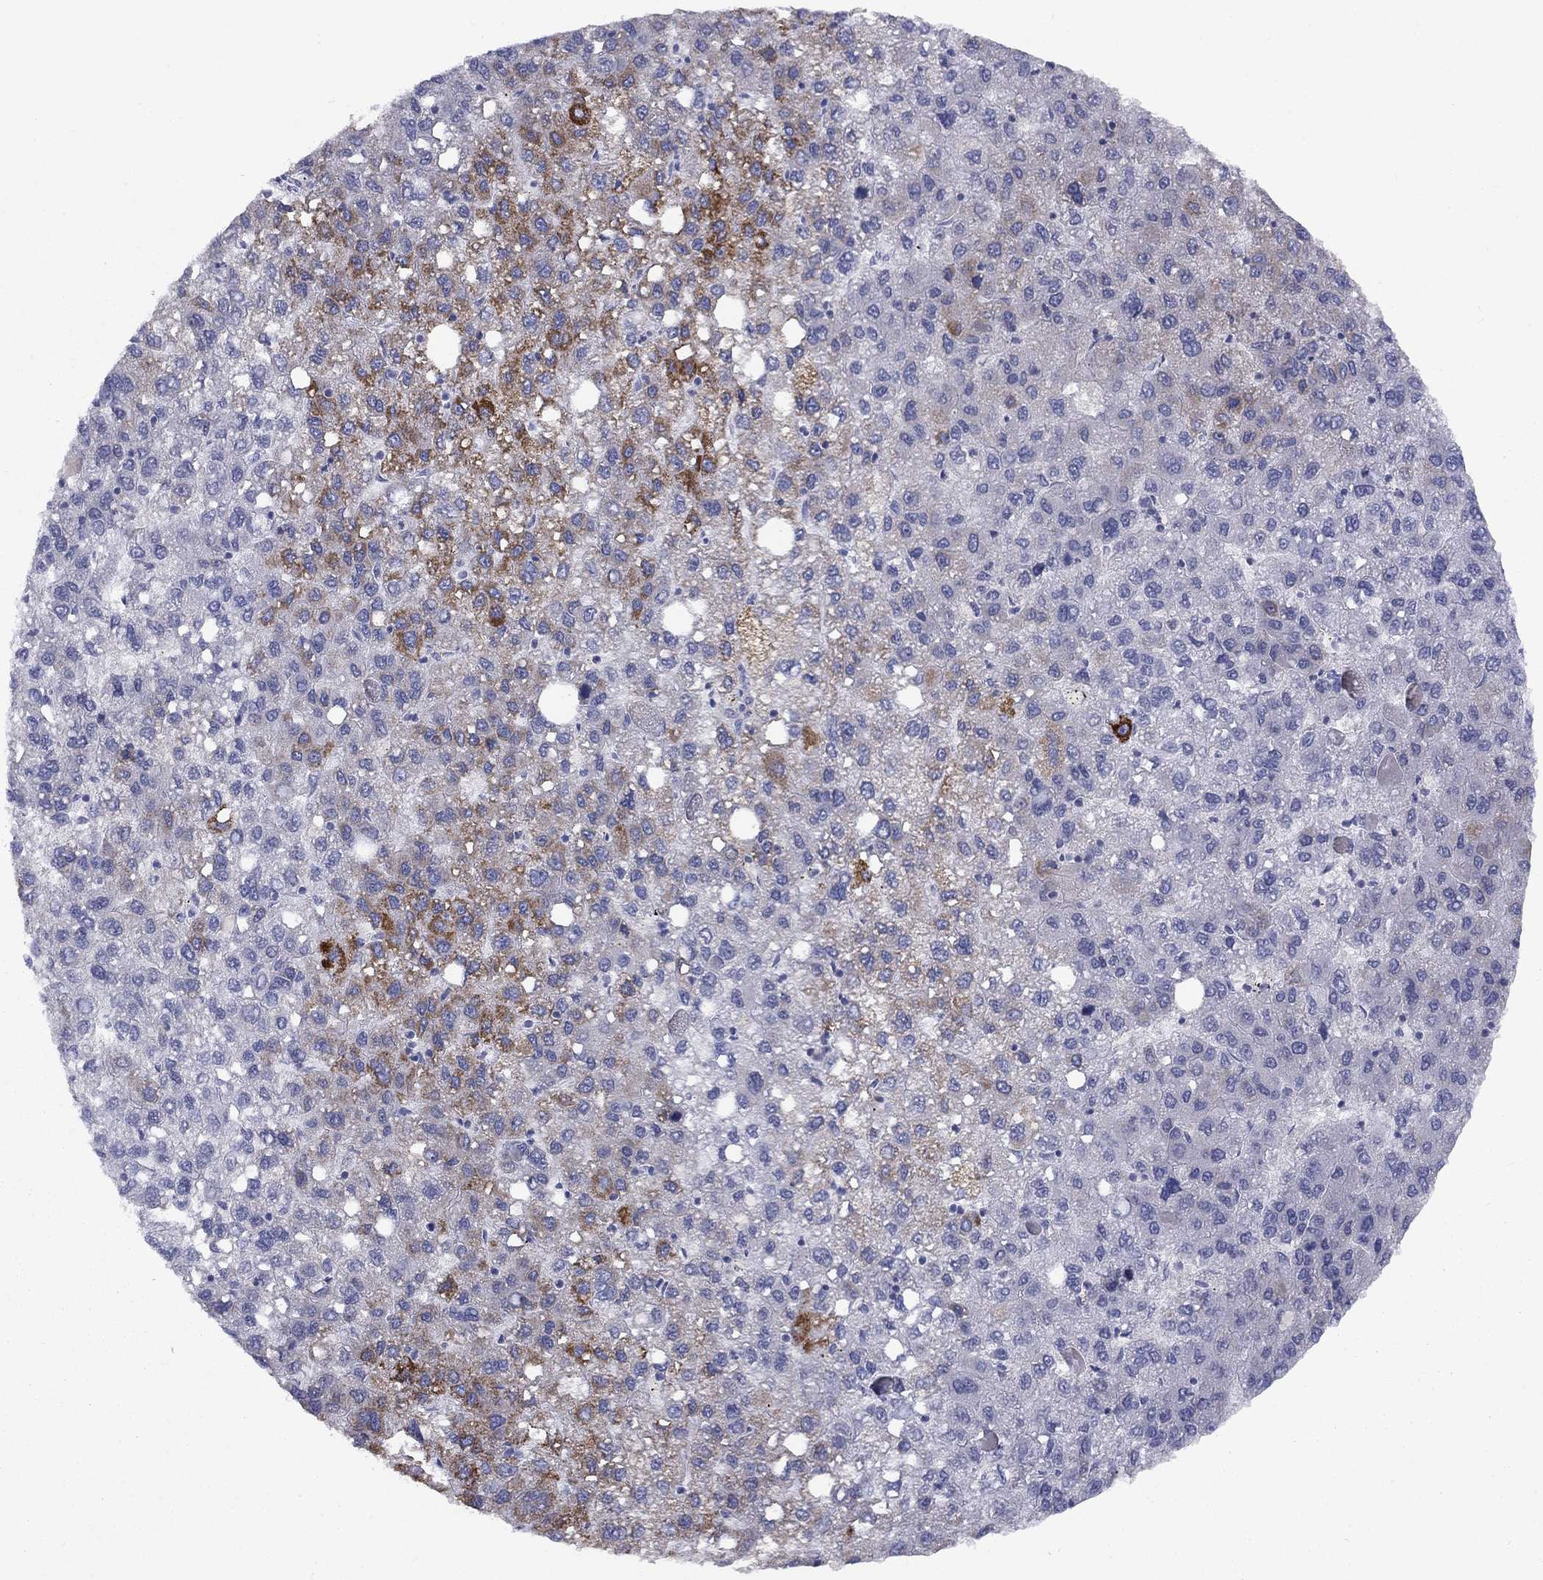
{"staining": {"intensity": "strong", "quantity": "<25%", "location": "cytoplasmic/membranous"}, "tissue": "liver cancer", "cell_type": "Tumor cells", "image_type": "cancer", "snomed": [{"axis": "morphology", "description": "Carcinoma, Hepatocellular, NOS"}, {"axis": "topography", "description": "Liver"}], "caption": "This photomicrograph demonstrates immunohistochemistry (IHC) staining of human liver cancer (hepatocellular carcinoma), with medium strong cytoplasmic/membranous positivity in approximately <25% of tumor cells.", "gene": "CACNA1A", "patient": {"sex": "female", "age": 82}}